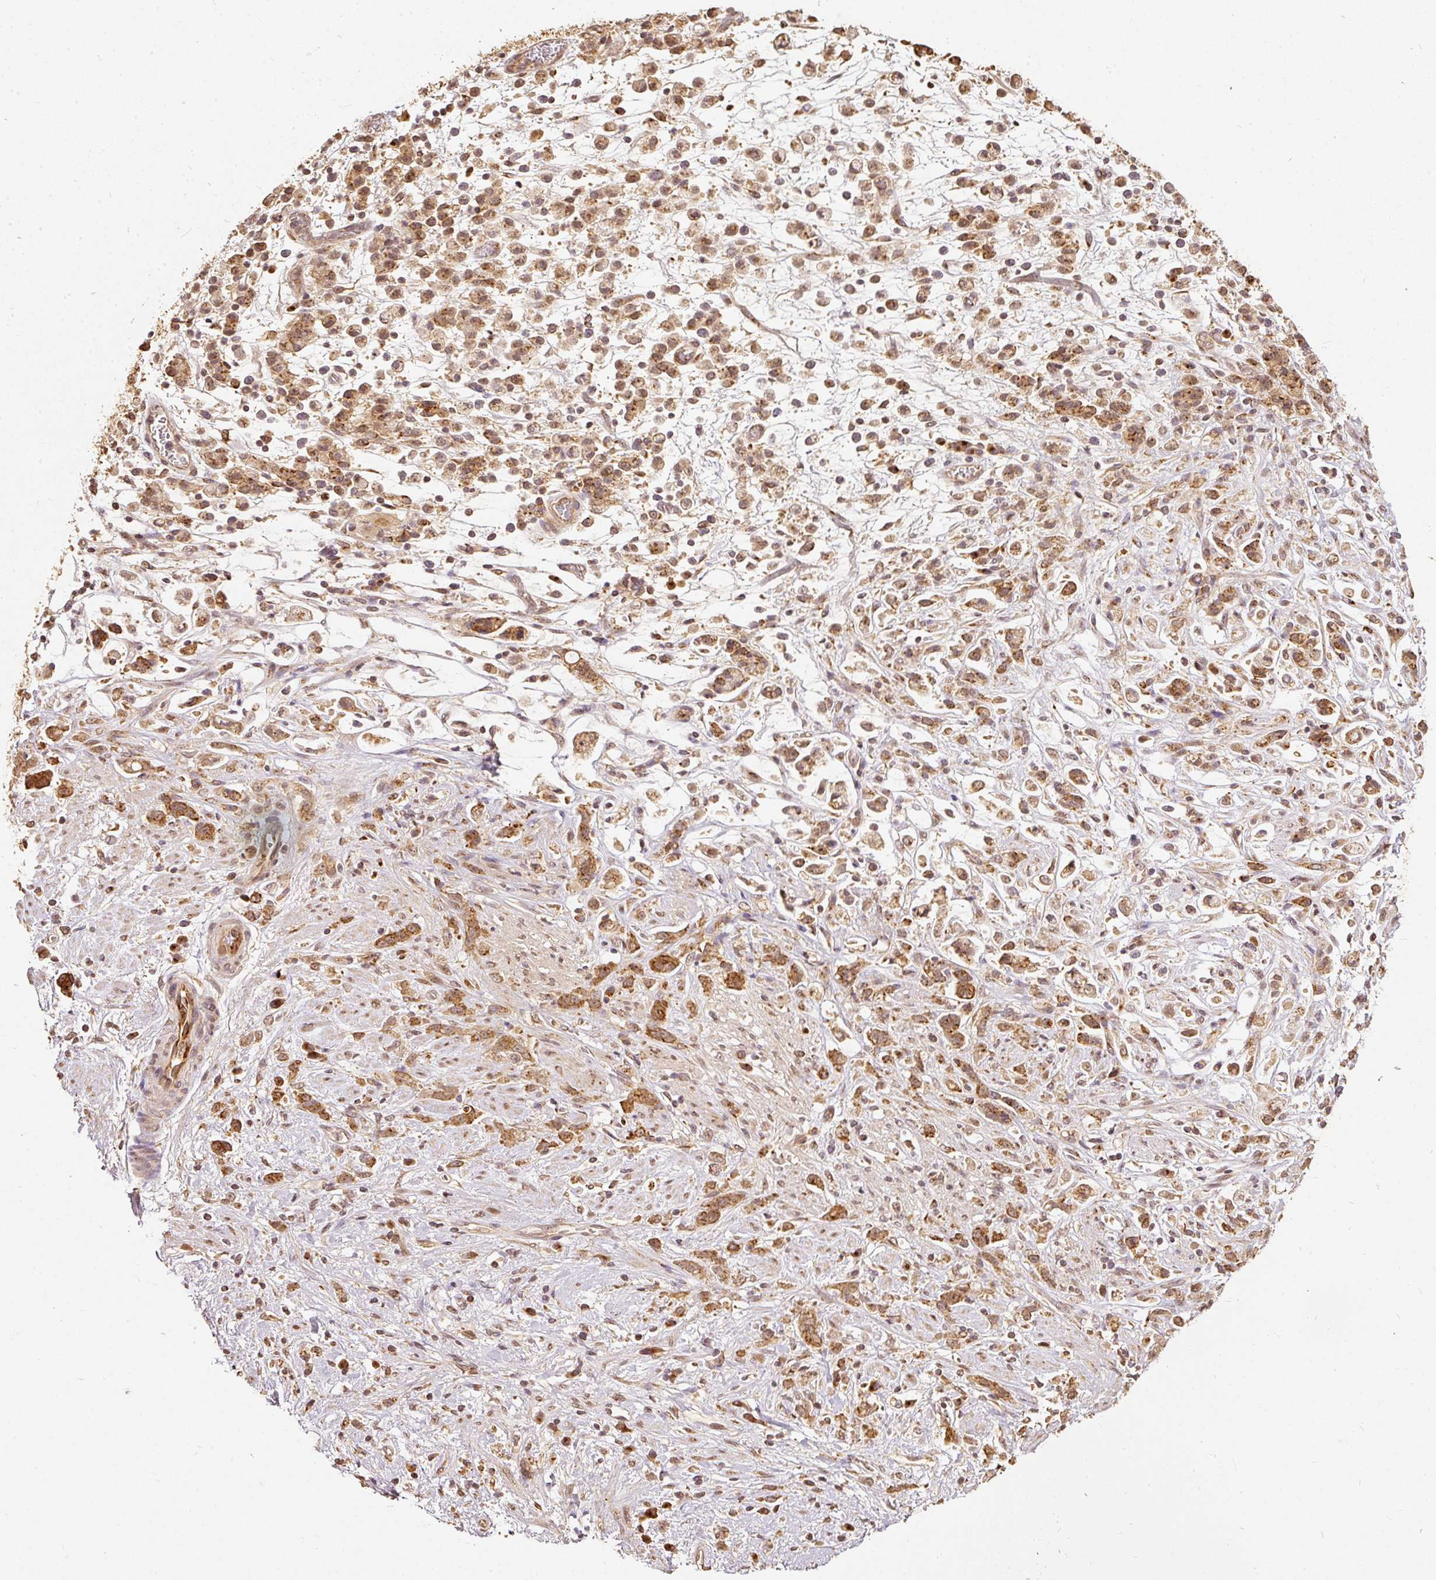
{"staining": {"intensity": "moderate", "quantity": ">75%", "location": "cytoplasmic/membranous"}, "tissue": "stomach cancer", "cell_type": "Tumor cells", "image_type": "cancer", "snomed": [{"axis": "morphology", "description": "Adenocarcinoma, NOS"}, {"axis": "topography", "description": "Stomach"}], "caption": "About >75% of tumor cells in human stomach adenocarcinoma exhibit moderate cytoplasmic/membranous protein expression as visualized by brown immunohistochemical staining.", "gene": "FUT8", "patient": {"sex": "female", "age": 60}}